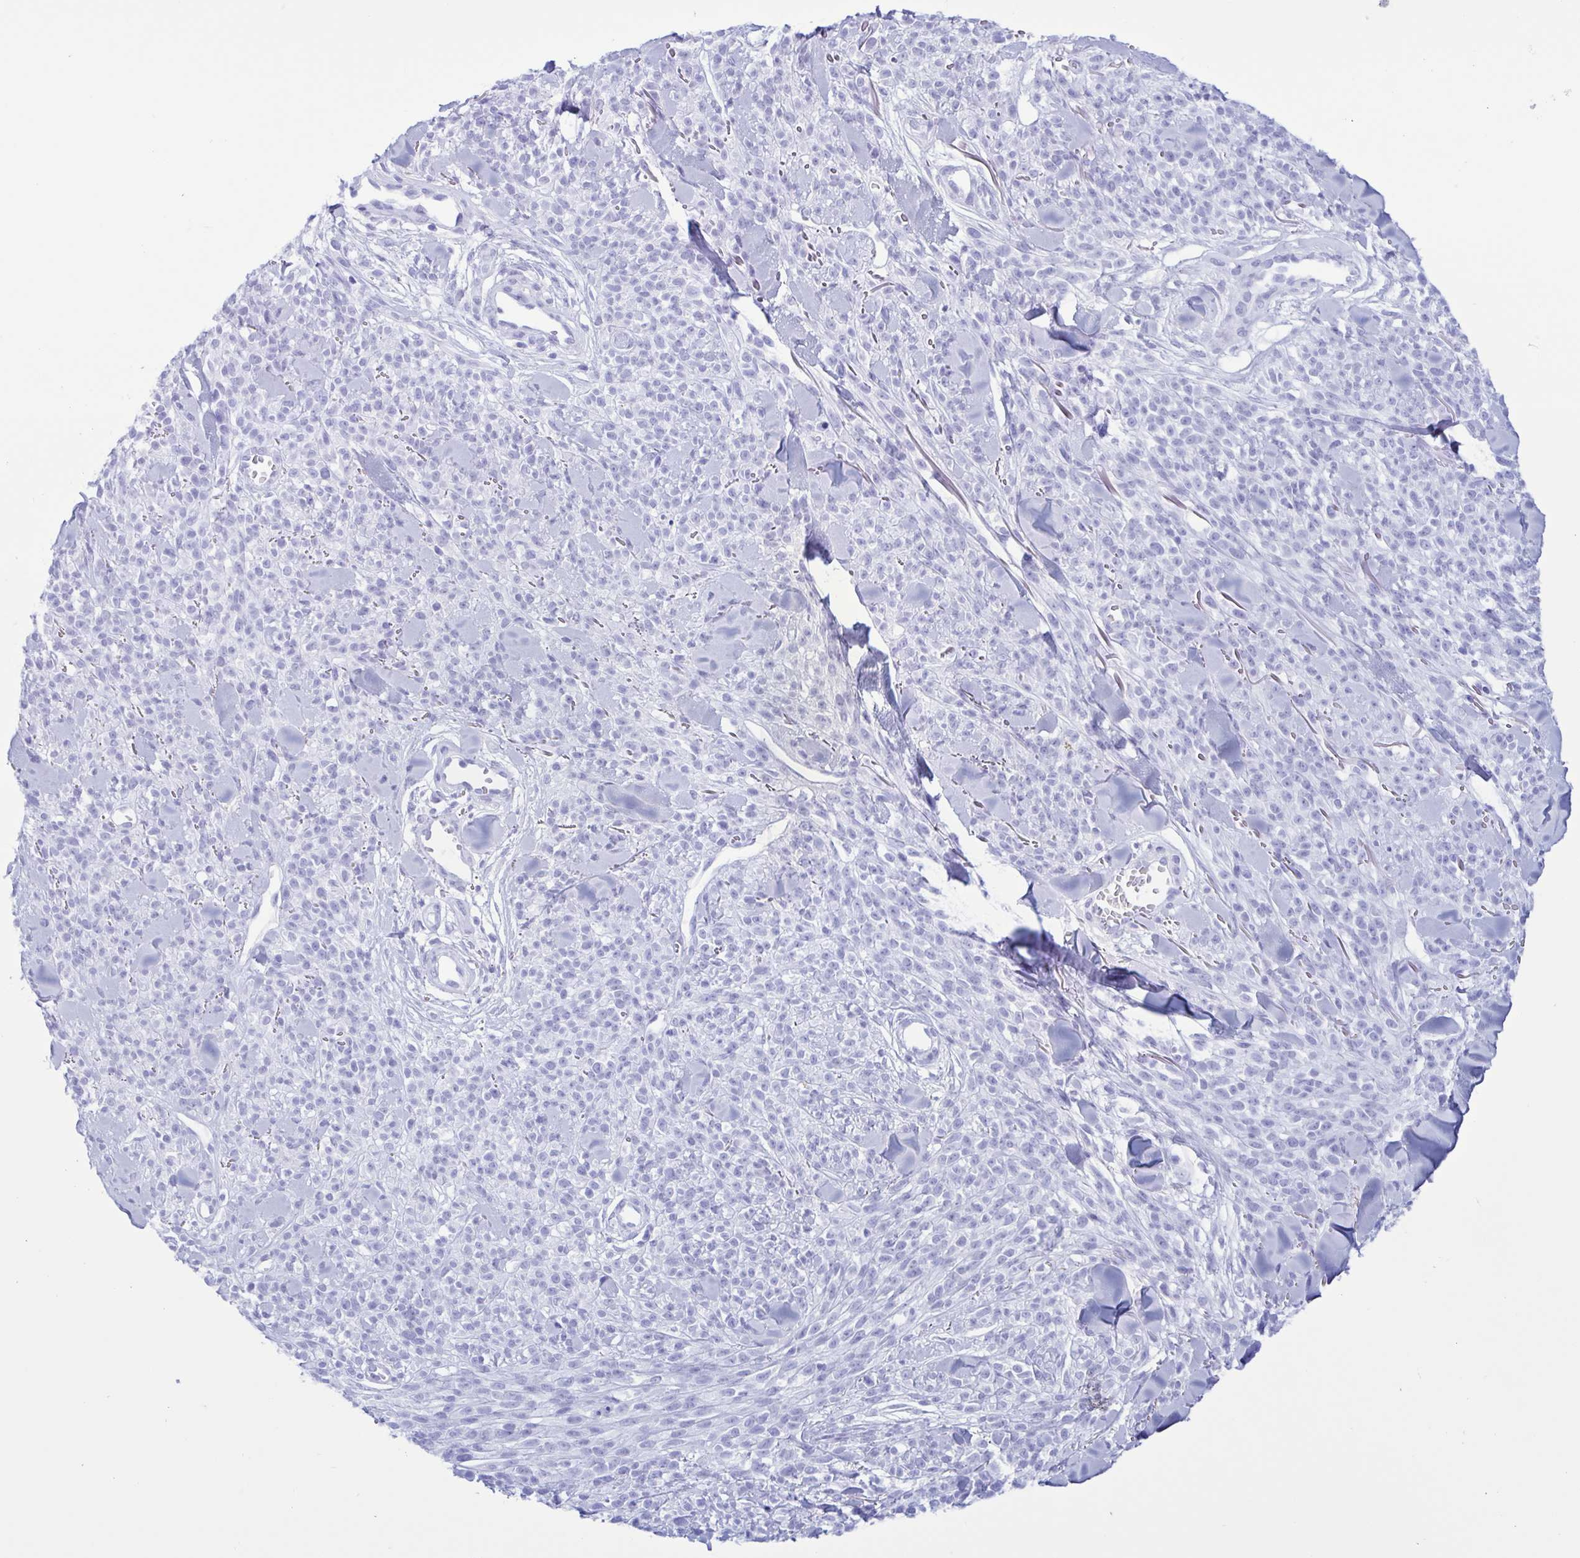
{"staining": {"intensity": "negative", "quantity": "none", "location": "none"}, "tissue": "melanoma", "cell_type": "Tumor cells", "image_type": "cancer", "snomed": [{"axis": "morphology", "description": "Malignant melanoma, NOS"}, {"axis": "topography", "description": "Skin"}, {"axis": "topography", "description": "Skin of trunk"}], "caption": "Immunohistochemistry of human melanoma exhibits no staining in tumor cells.", "gene": "LTF", "patient": {"sex": "male", "age": 74}}